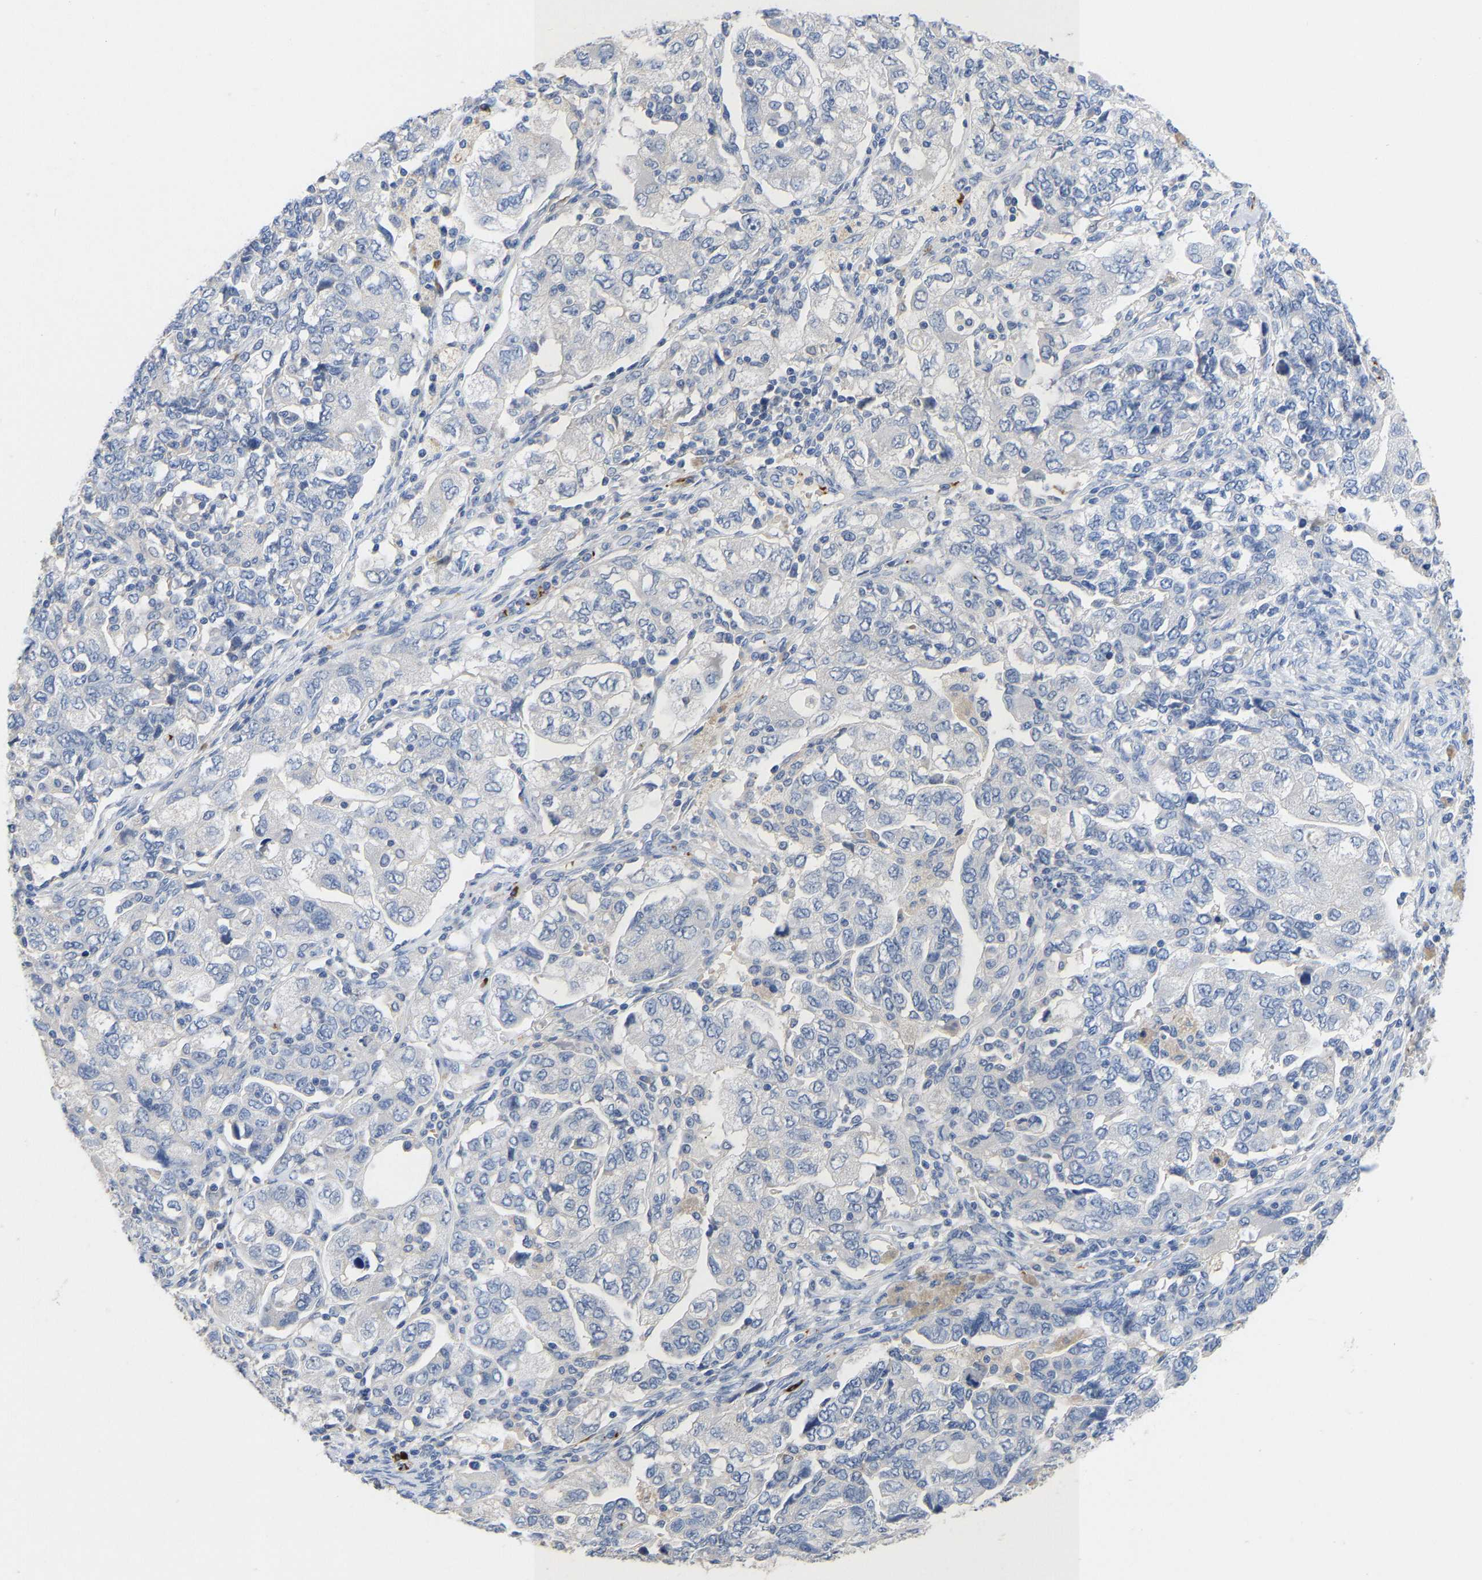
{"staining": {"intensity": "negative", "quantity": "none", "location": "none"}, "tissue": "ovarian cancer", "cell_type": "Tumor cells", "image_type": "cancer", "snomed": [{"axis": "morphology", "description": "Carcinoma, NOS"}, {"axis": "morphology", "description": "Cystadenocarcinoma, serous, NOS"}, {"axis": "topography", "description": "Ovary"}], "caption": "An immunohistochemistry photomicrograph of ovarian cancer (carcinoma) is shown. There is no staining in tumor cells of ovarian cancer (carcinoma).", "gene": "FGF18", "patient": {"sex": "female", "age": 69}}